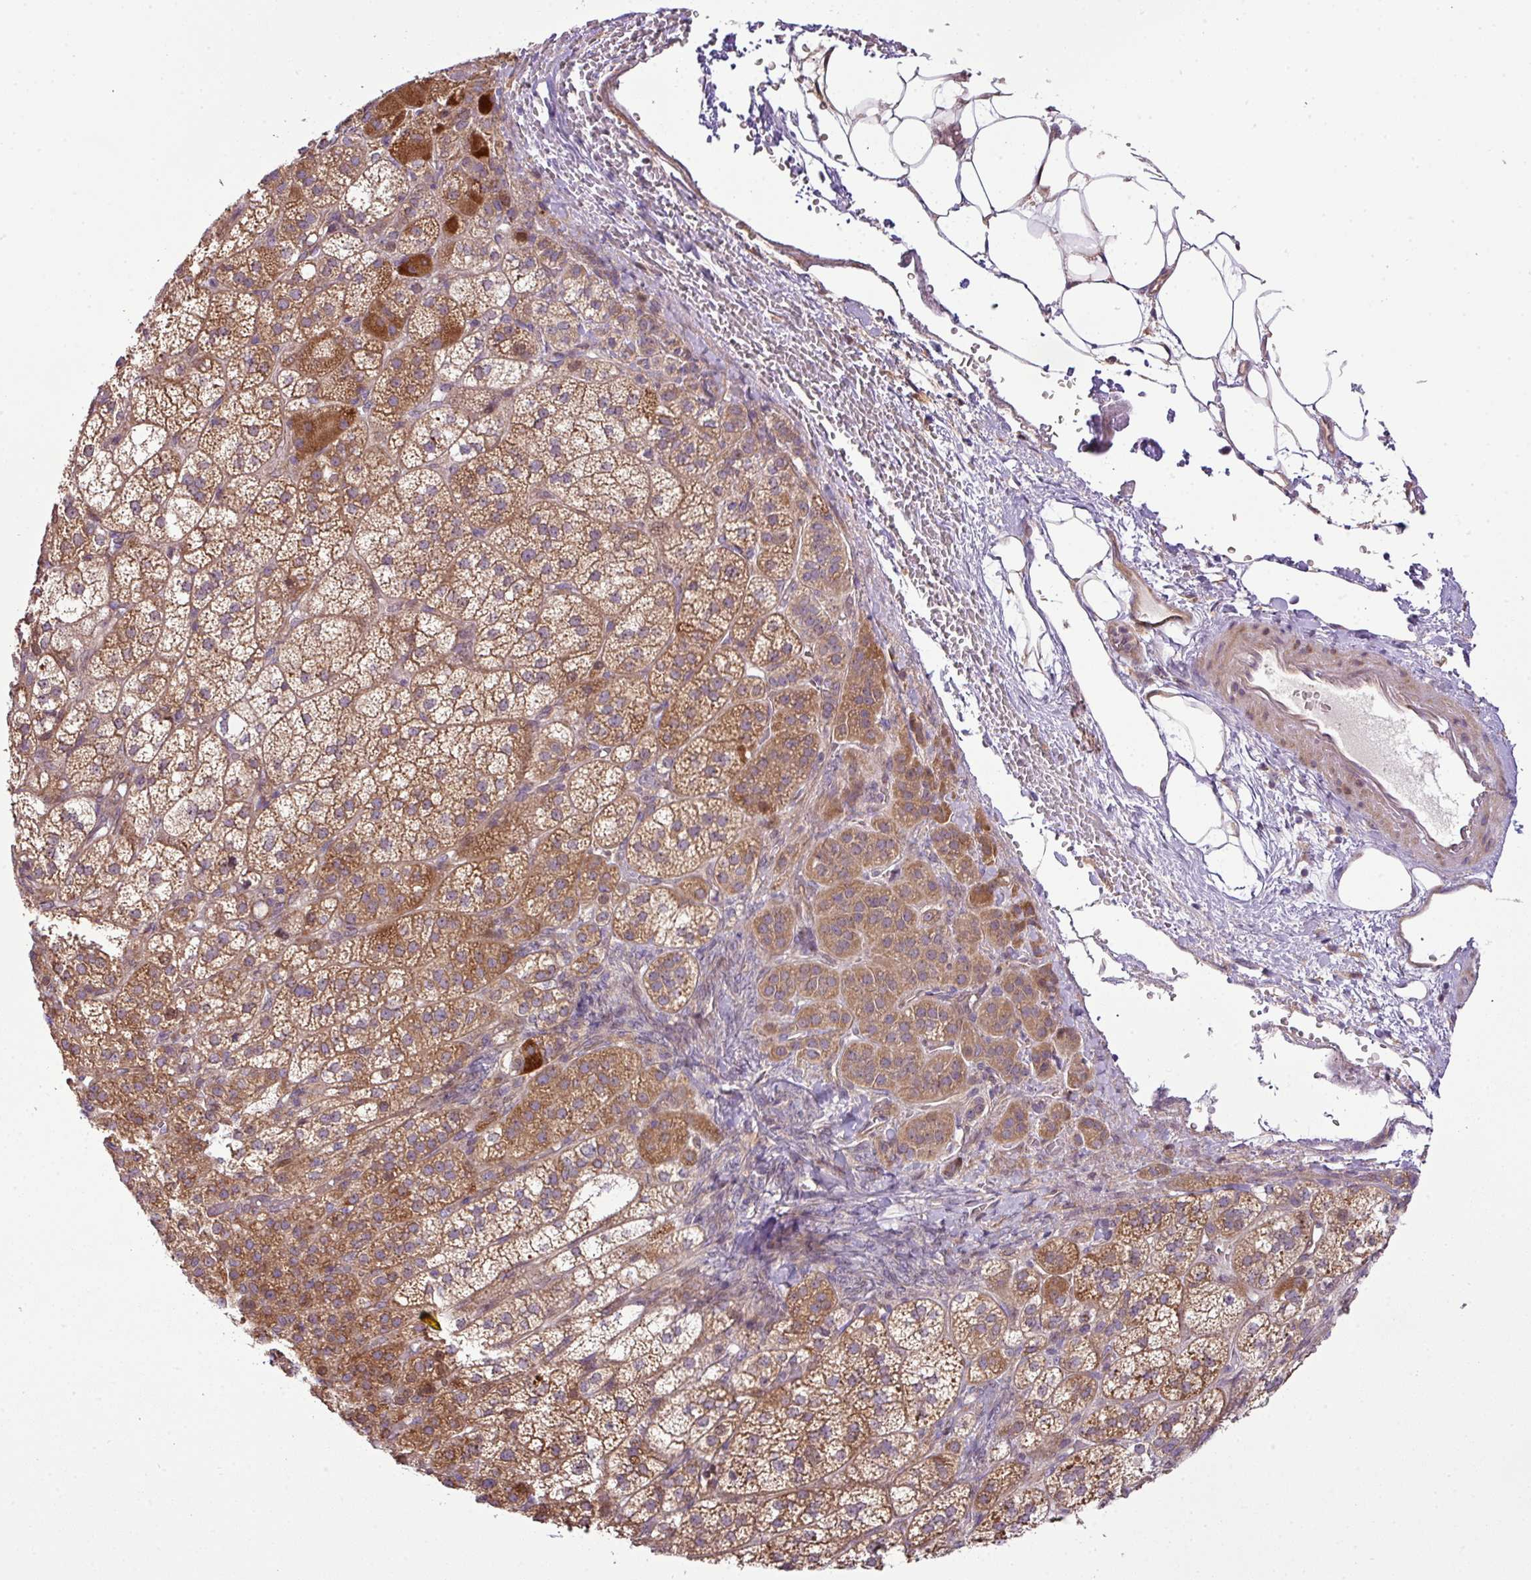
{"staining": {"intensity": "moderate", "quantity": ">75%", "location": "cytoplasmic/membranous"}, "tissue": "adrenal gland", "cell_type": "Glandular cells", "image_type": "normal", "snomed": [{"axis": "morphology", "description": "Normal tissue, NOS"}, {"axis": "topography", "description": "Adrenal gland"}], "caption": "Adrenal gland stained with a brown dye displays moderate cytoplasmic/membranous positive staining in about >75% of glandular cells.", "gene": "COX18", "patient": {"sex": "female", "age": 60}}